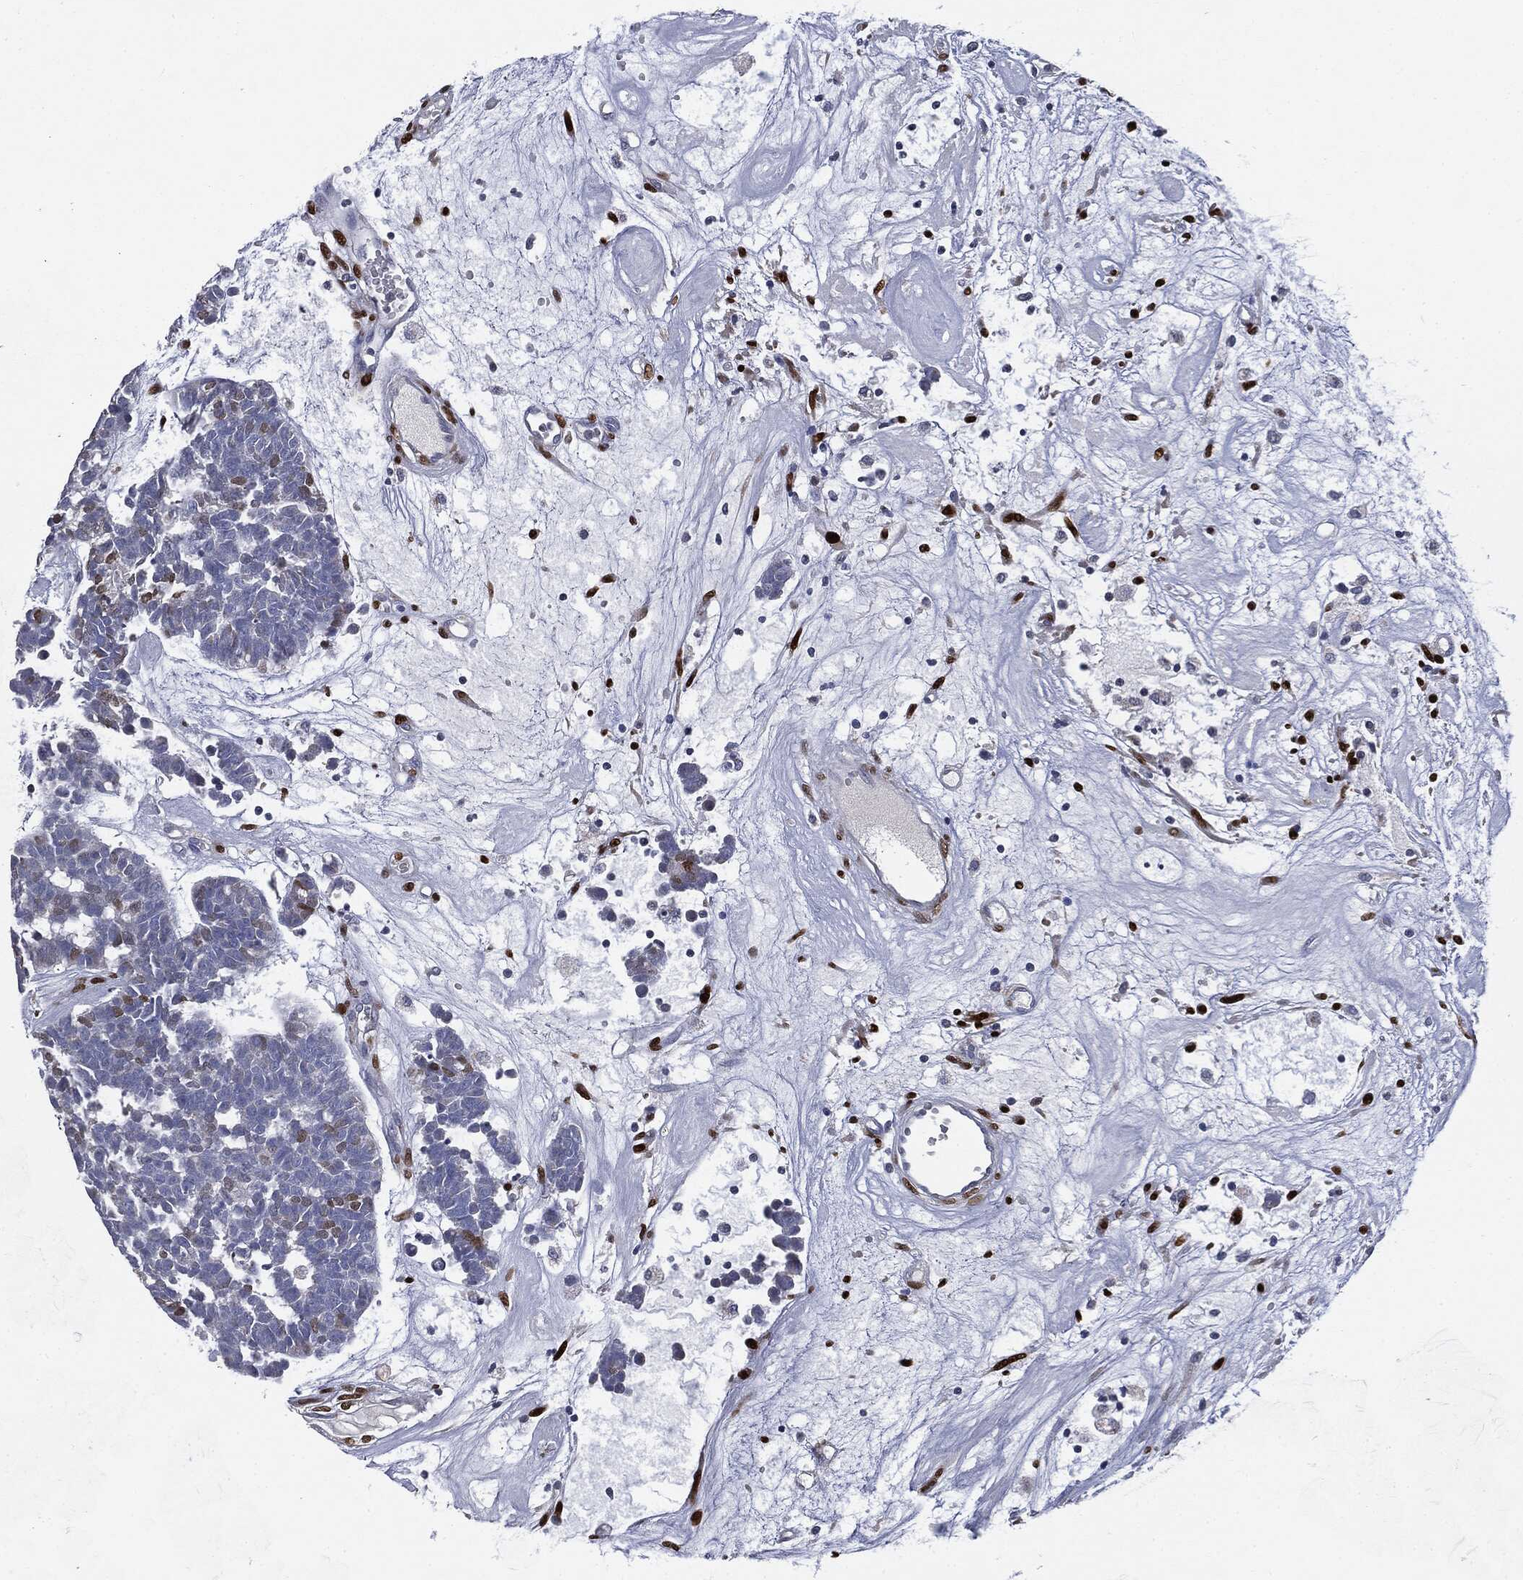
{"staining": {"intensity": "weak", "quantity": "<25%", "location": "nuclear"}, "tissue": "head and neck cancer", "cell_type": "Tumor cells", "image_type": "cancer", "snomed": [{"axis": "morphology", "description": "Adenocarcinoma, NOS"}, {"axis": "topography", "description": "Head-Neck"}], "caption": "Tumor cells show no significant protein expression in head and neck cancer (adenocarcinoma).", "gene": "CASD1", "patient": {"sex": "female", "age": 81}}